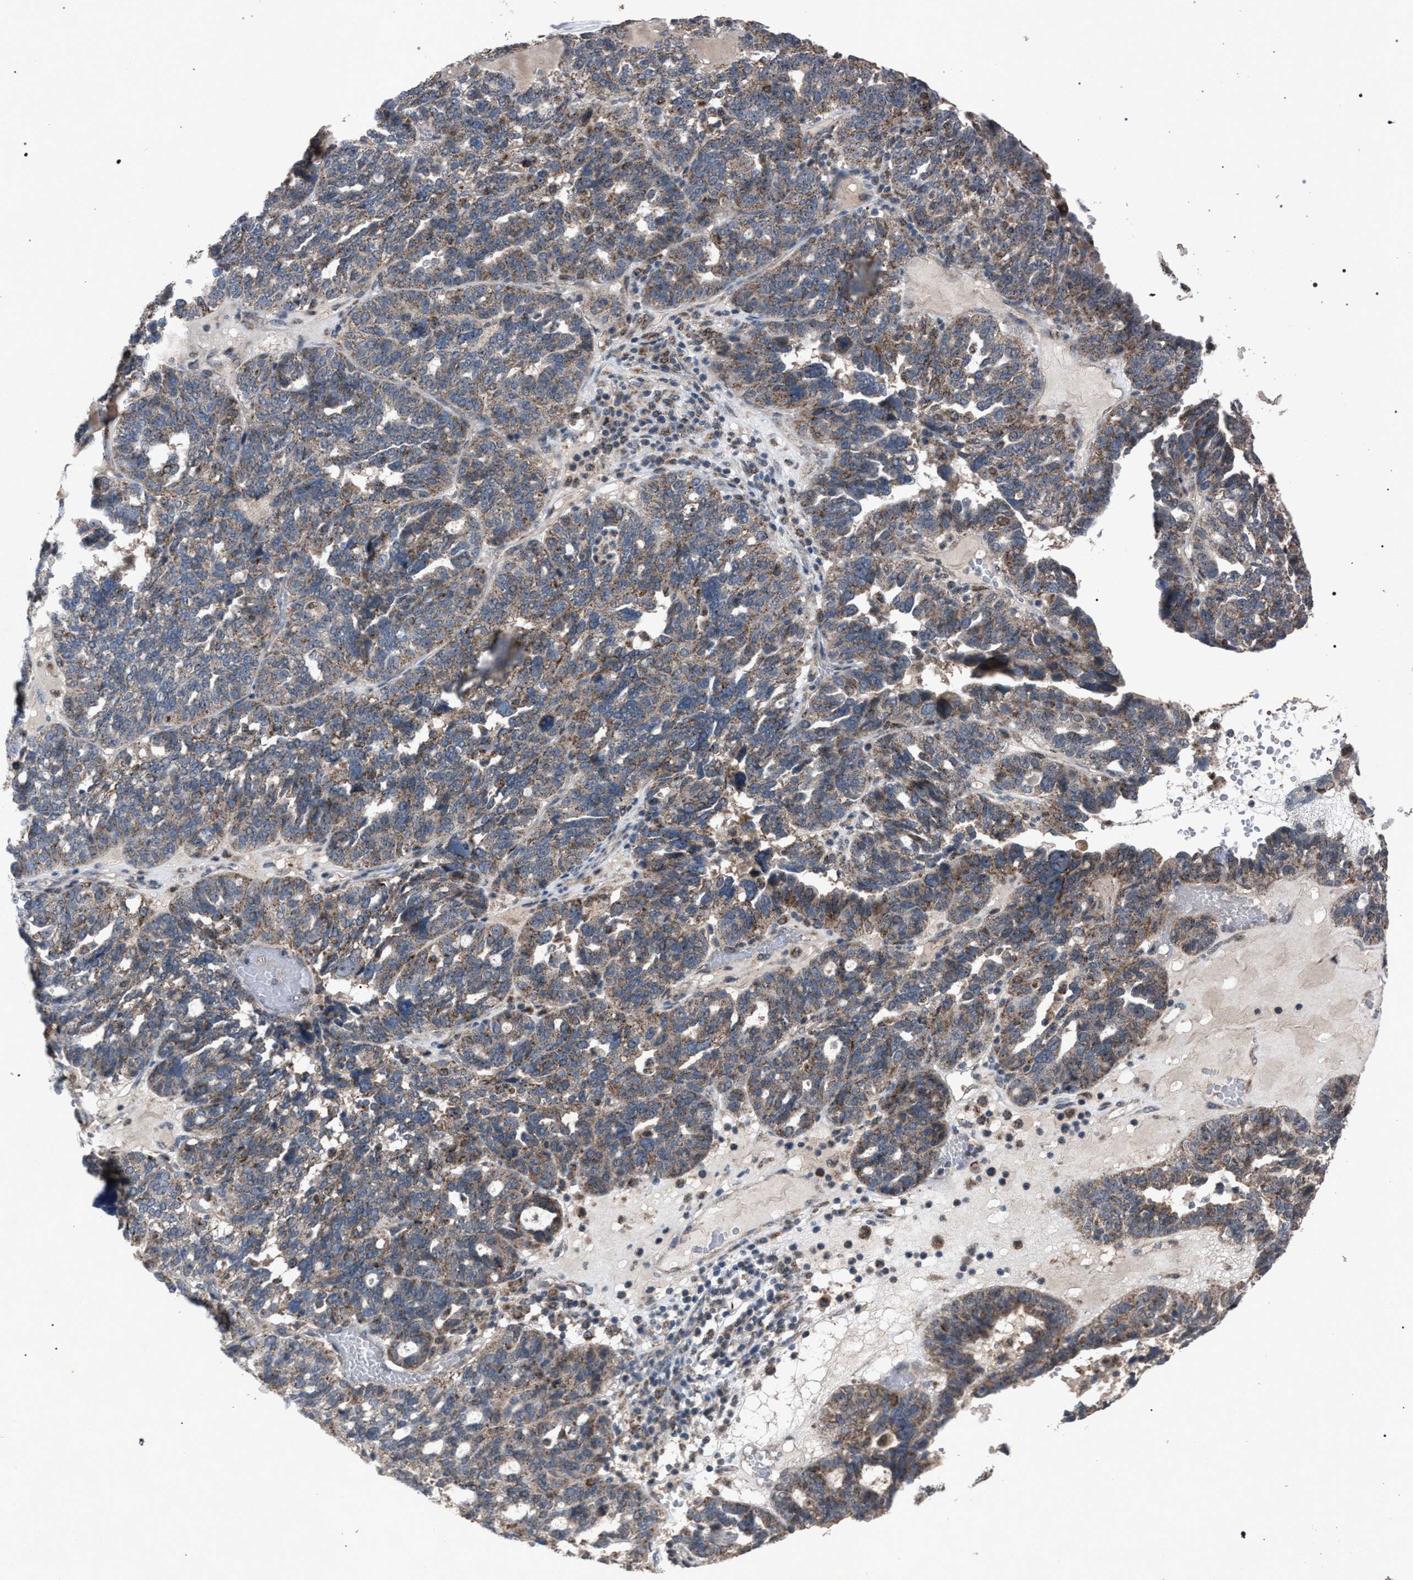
{"staining": {"intensity": "weak", "quantity": ">75%", "location": "cytoplasmic/membranous"}, "tissue": "ovarian cancer", "cell_type": "Tumor cells", "image_type": "cancer", "snomed": [{"axis": "morphology", "description": "Cystadenocarcinoma, serous, NOS"}, {"axis": "topography", "description": "Ovary"}], "caption": "Human serous cystadenocarcinoma (ovarian) stained with a brown dye demonstrates weak cytoplasmic/membranous positive positivity in about >75% of tumor cells.", "gene": "HSD17B4", "patient": {"sex": "female", "age": 59}}